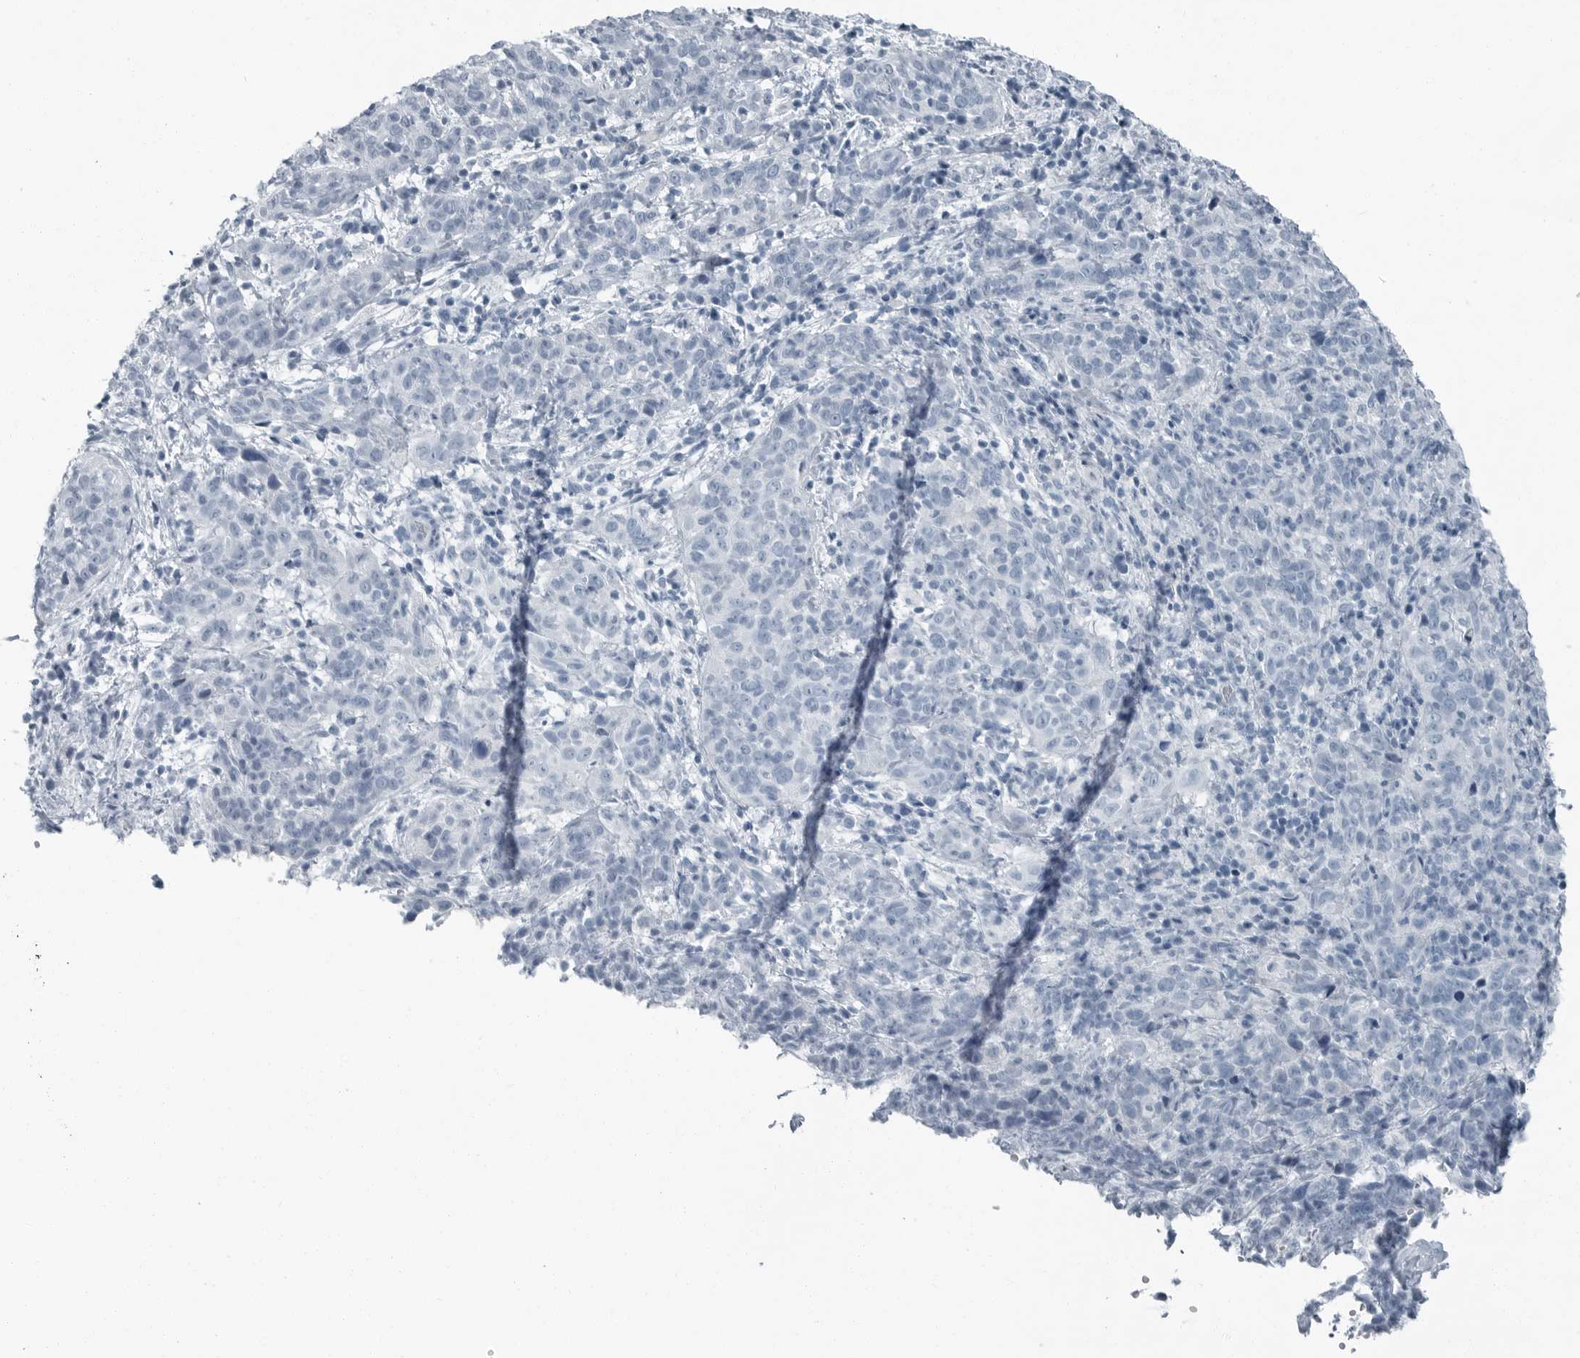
{"staining": {"intensity": "negative", "quantity": "none", "location": "none"}, "tissue": "cervical cancer", "cell_type": "Tumor cells", "image_type": "cancer", "snomed": [{"axis": "morphology", "description": "Squamous cell carcinoma, NOS"}, {"axis": "topography", "description": "Cervix"}], "caption": "The immunohistochemistry histopathology image has no significant staining in tumor cells of cervical squamous cell carcinoma tissue. (DAB (3,3'-diaminobenzidine) immunohistochemistry with hematoxylin counter stain).", "gene": "FABP6", "patient": {"sex": "female", "age": 46}}